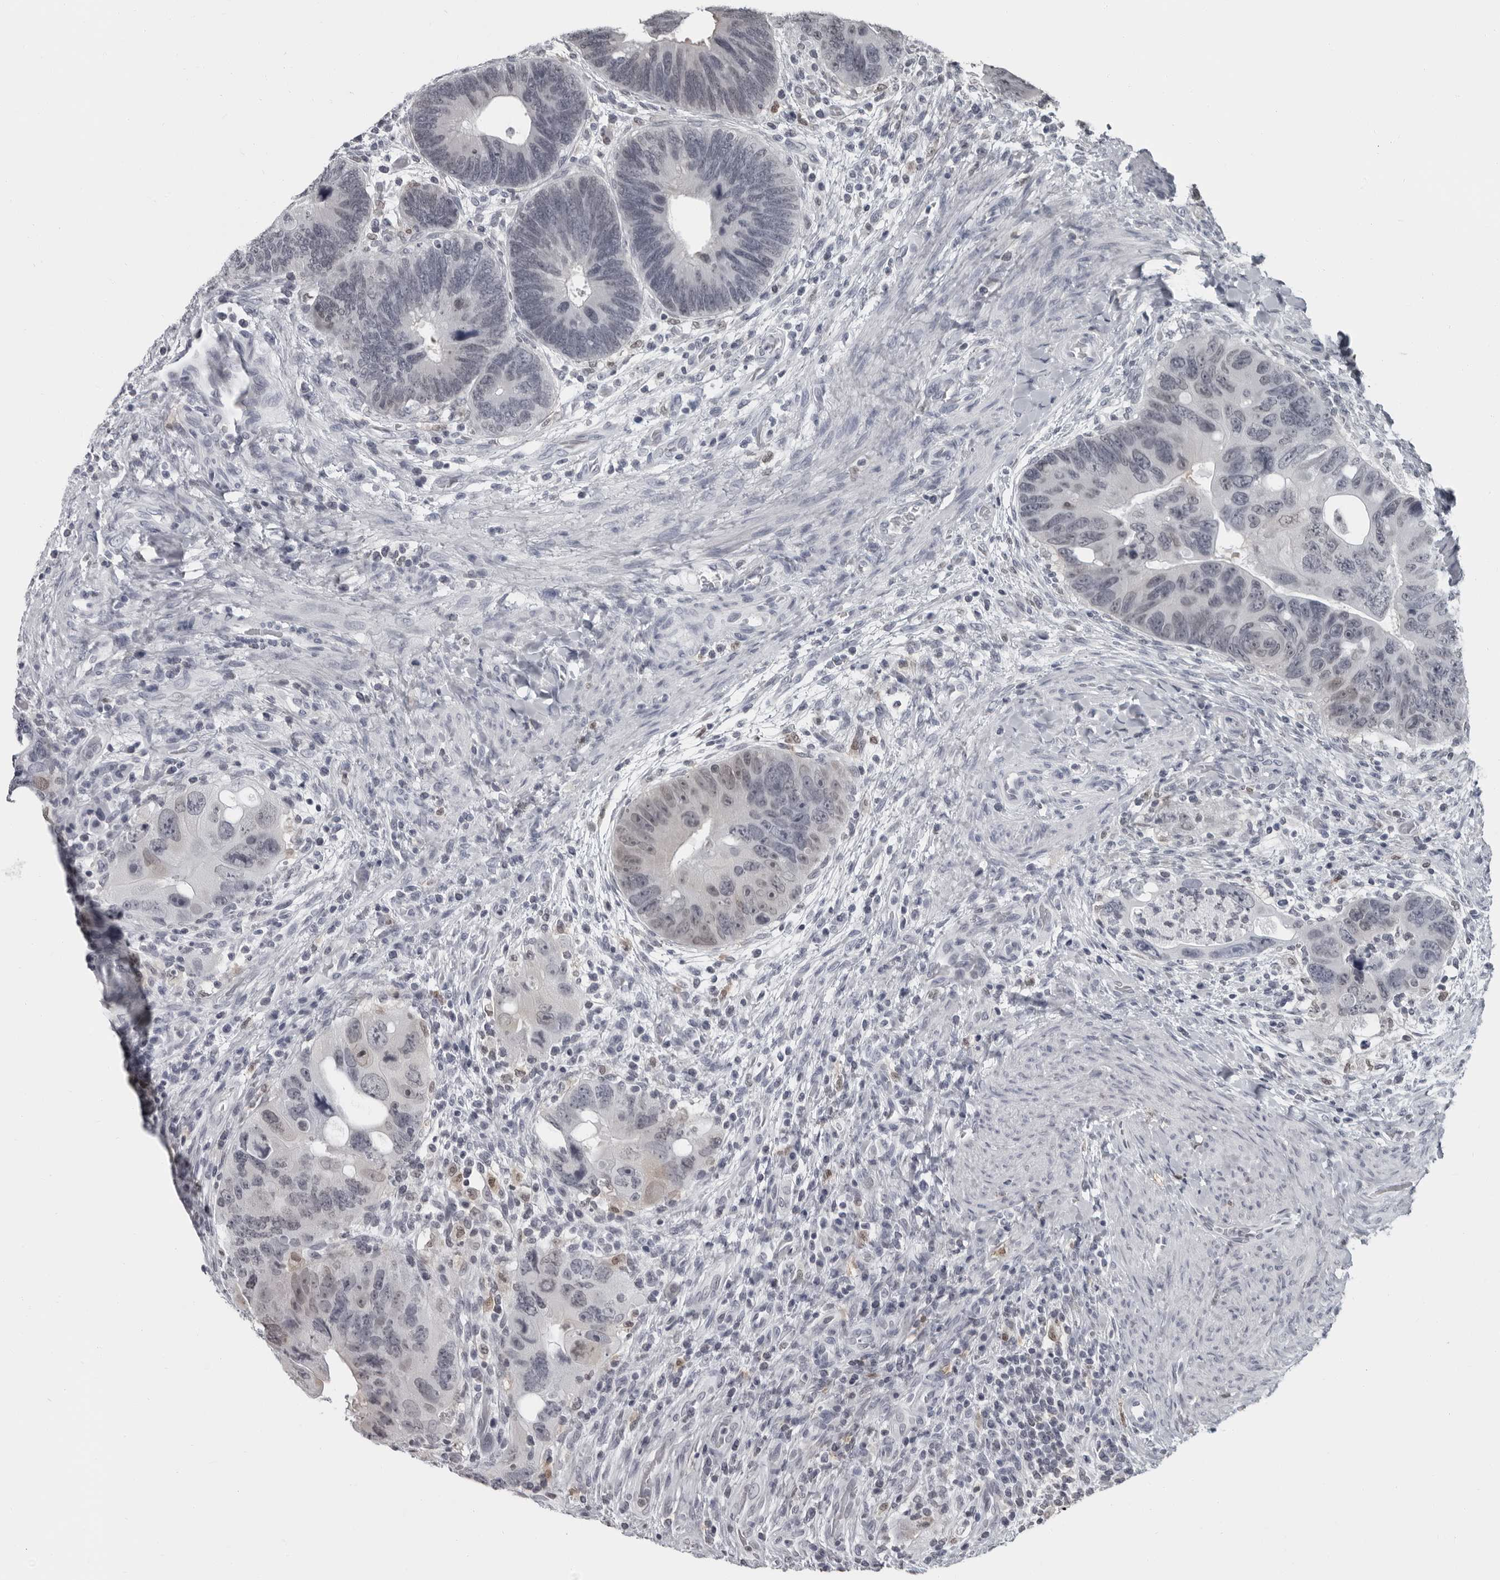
{"staining": {"intensity": "negative", "quantity": "none", "location": "none"}, "tissue": "colorectal cancer", "cell_type": "Tumor cells", "image_type": "cancer", "snomed": [{"axis": "morphology", "description": "Adenocarcinoma, NOS"}, {"axis": "topography", "description": "Rectum"}], "caption": "An IHC micrograph of colorectal cancer is shown. There is no staining in tumor cells of colorectal cancer.", "gene": "LZIC", "patient": {"sex": "male", "age": 59}}